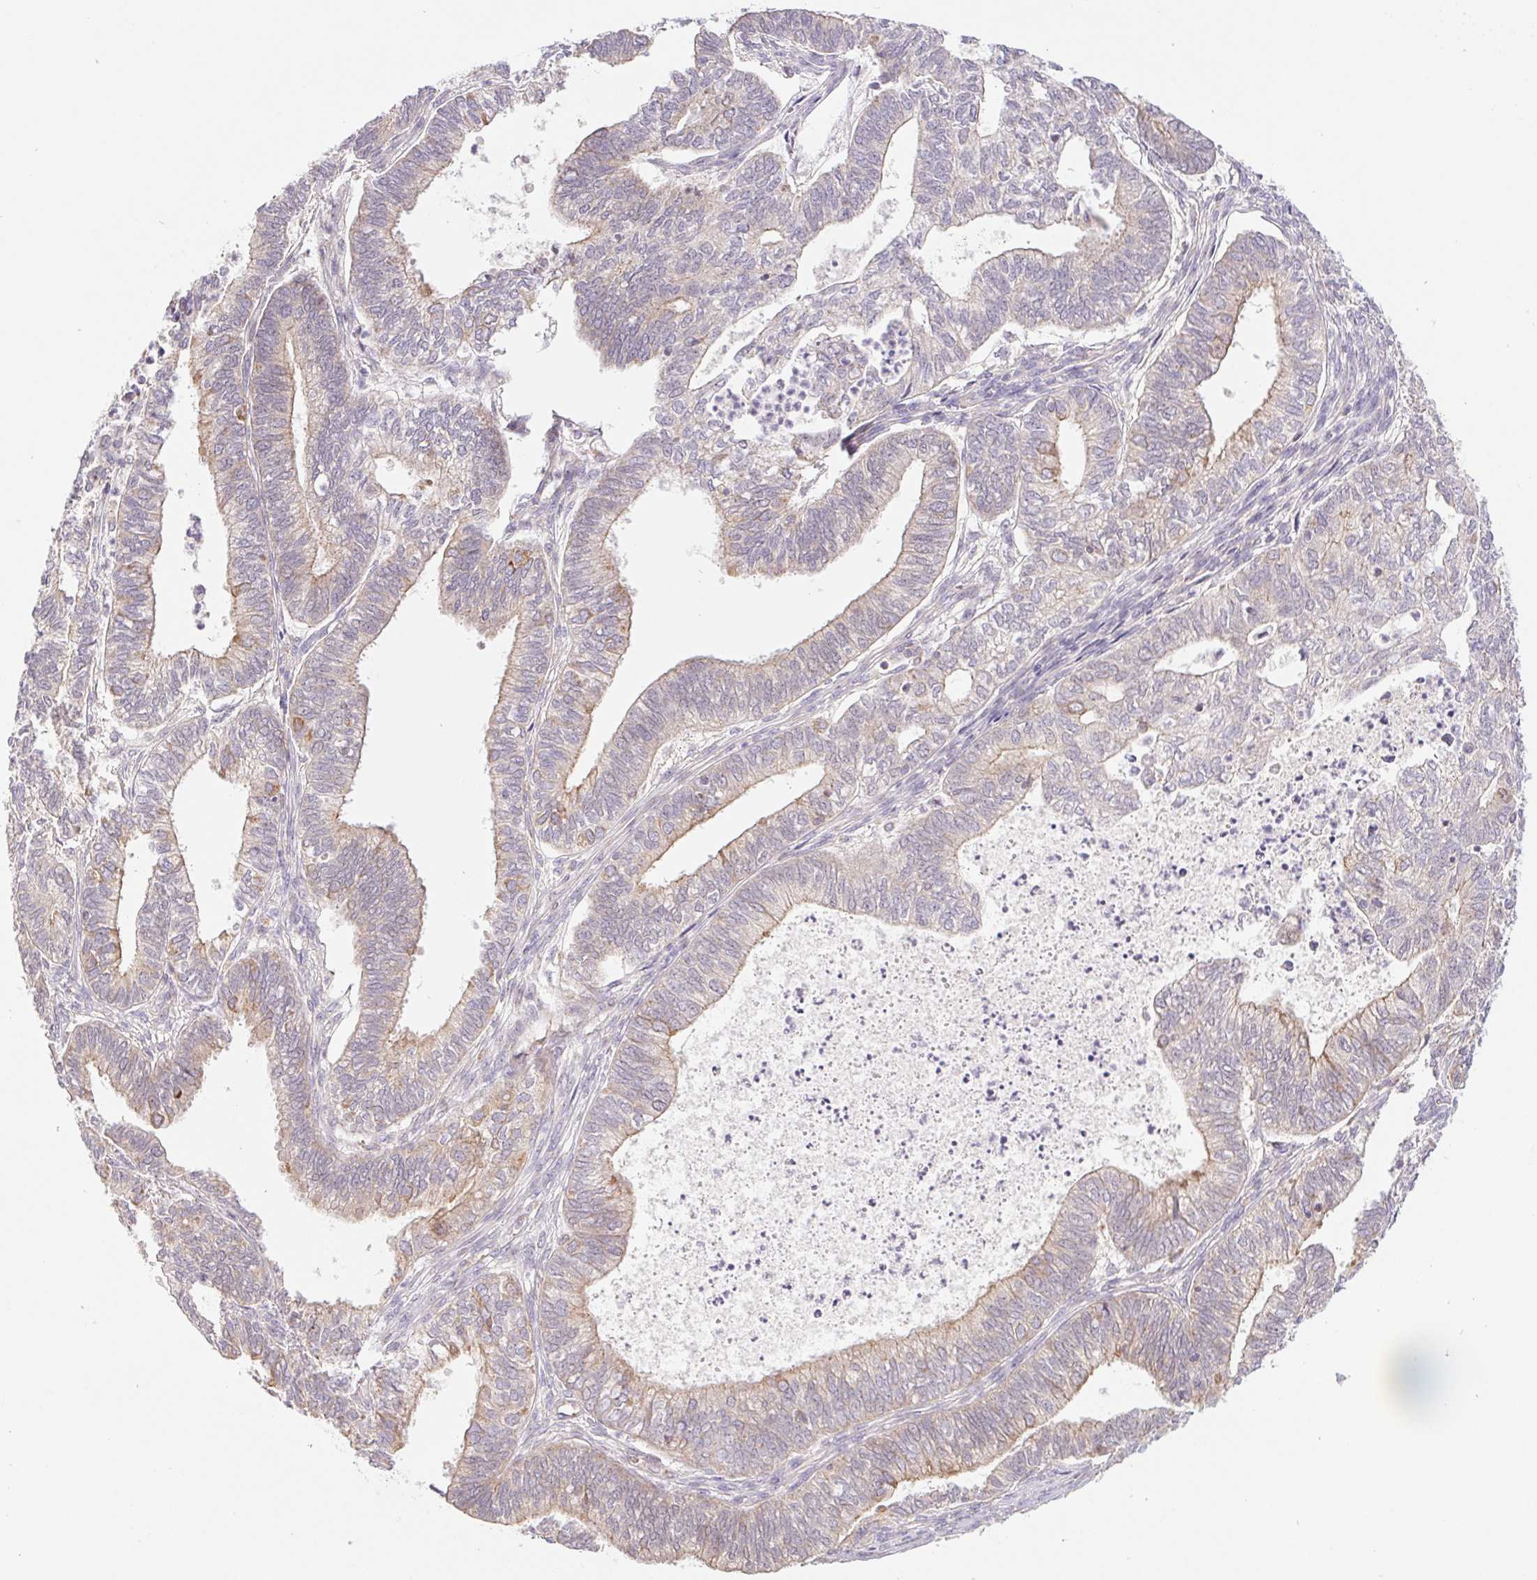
{"staining": {"intensity": "weak", "quantity": "25%-75%", "location": "cytoplasmic/membranous"}, "tissue": "ovarian cancer", "cell_type": "Tumor cells", "image_type": "cancer", "snomed": [{"axis": "morphology", "description": "Carcinoma, endometroid"}, {"axis": "topography", "description": "Ovary"}], "caption": "Protein expression analysis of ovarian endometroid carcinoma shows weak cytoplasmic/membranous positivity in about 25%-75% of tumor cells.", "gene": "EMC6", "patient": {"sex": "female", "age": 64}}